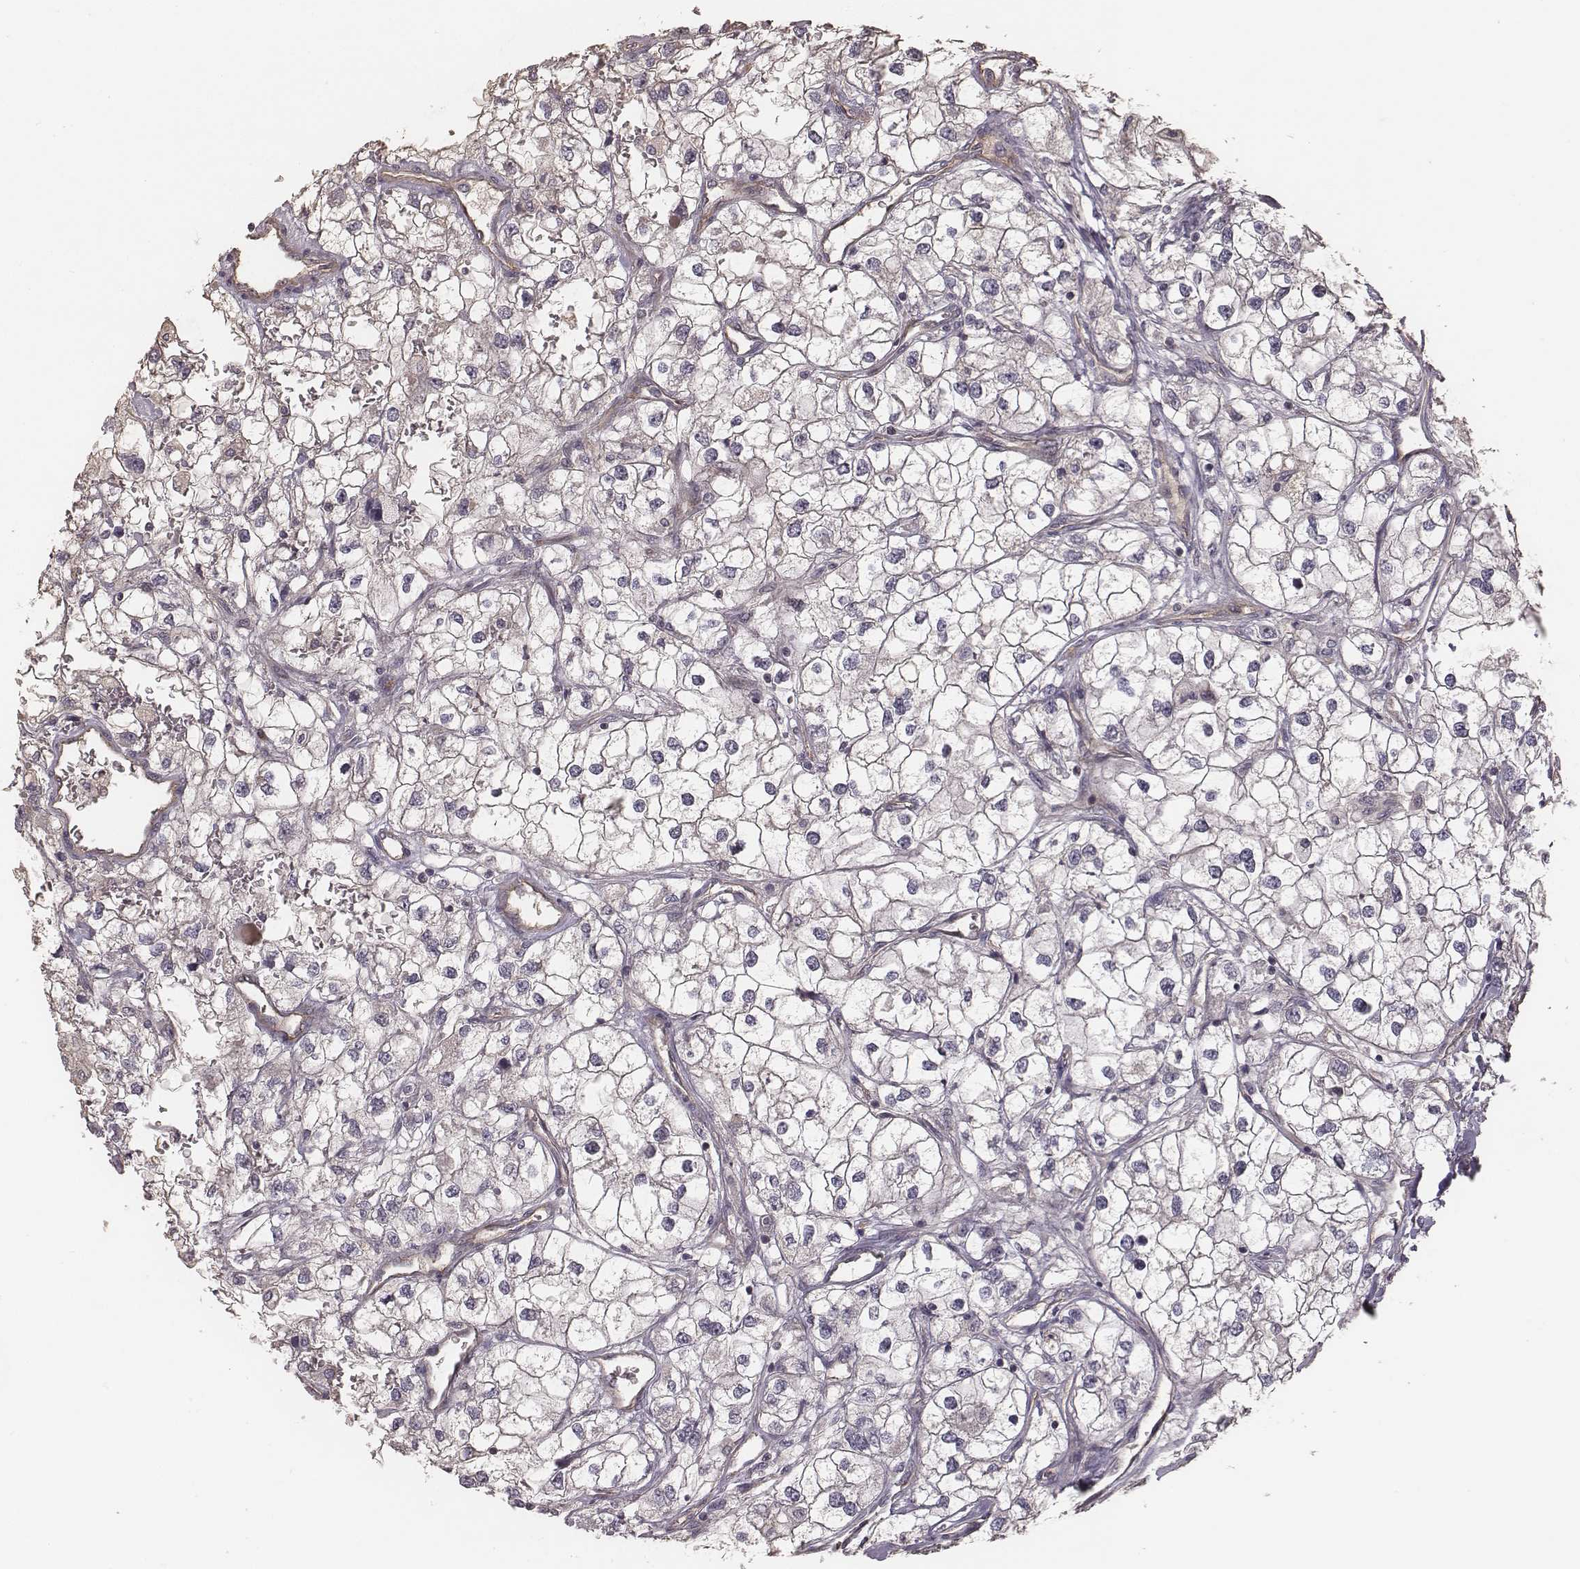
{"staining": {"intensity": "negative", "quantity": "none", "location": "none"}, "tissue": "renal cancer", "cell_type": "Tumor cells", "image_type": "cancer", "snomed": [{"axis": "morphology", "description": "Adenocarcinoma, NOS"}, {"axis": "topography", "description": "Kidney"}], "caption": "Renal cancer stained for a protein using immunohistochemistry exhibits no staining tumor cells.", "gene": "OTOGL", "patient": {"sex": "male", "age": 59}}